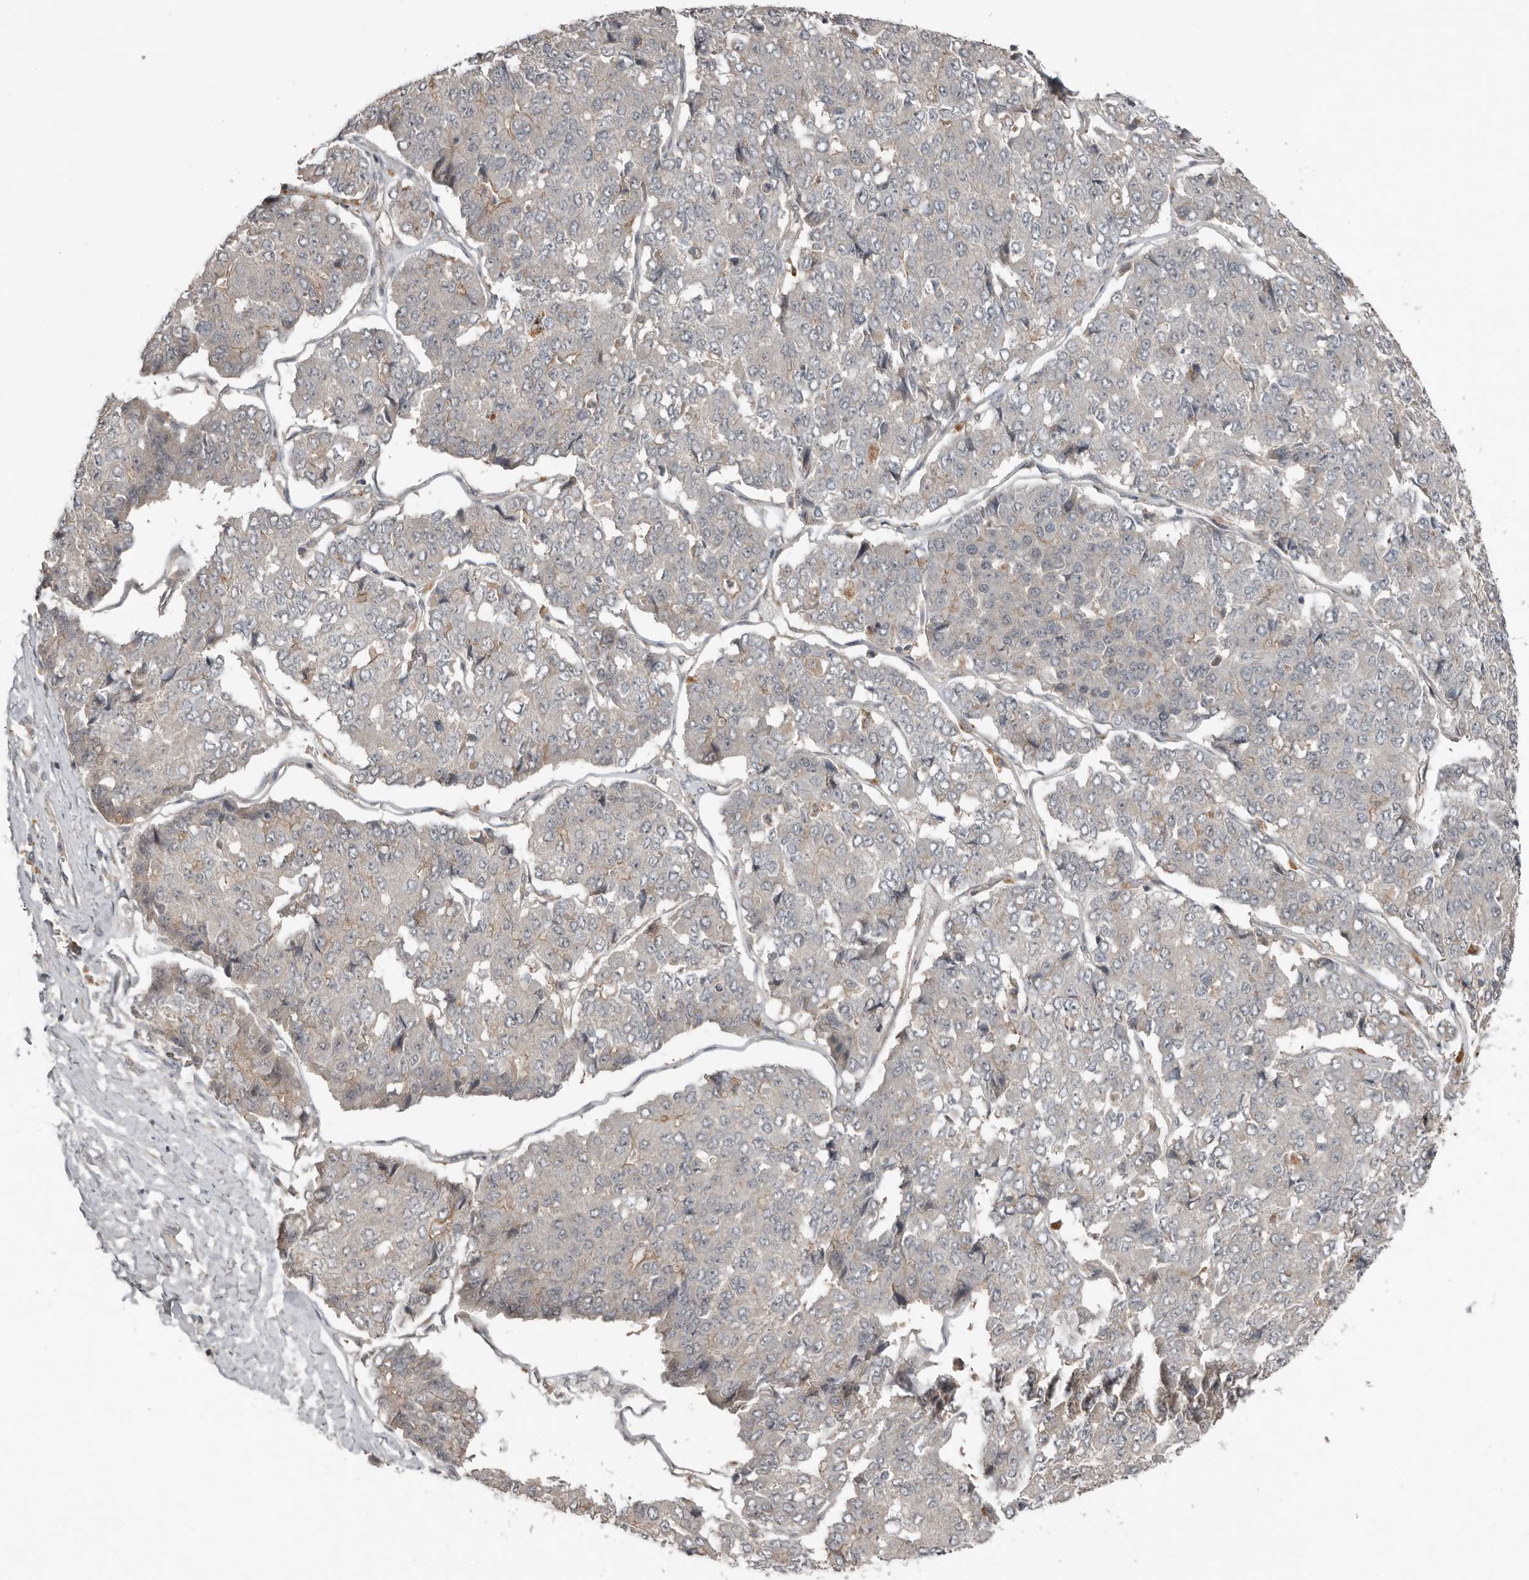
{"staining": {"intensity": "negative", "quantity": "none", "location": "none"}, "tissue": "pancreatic cancer", "cell_type": "Tumor cells", "image_type": "cancer", "snomed": [{"axis": "morphology", "description": "Adenocarcinoma, NOS"}, {"axis": "topography", "description": "Pancreas"}], "caption": "Human adenocarcinoma (pancreatic) stained for a protein using IHC shows no expression in tumor cells.", "gene": "TEAD3", "patient": {"sex": "male", "age": 50}}